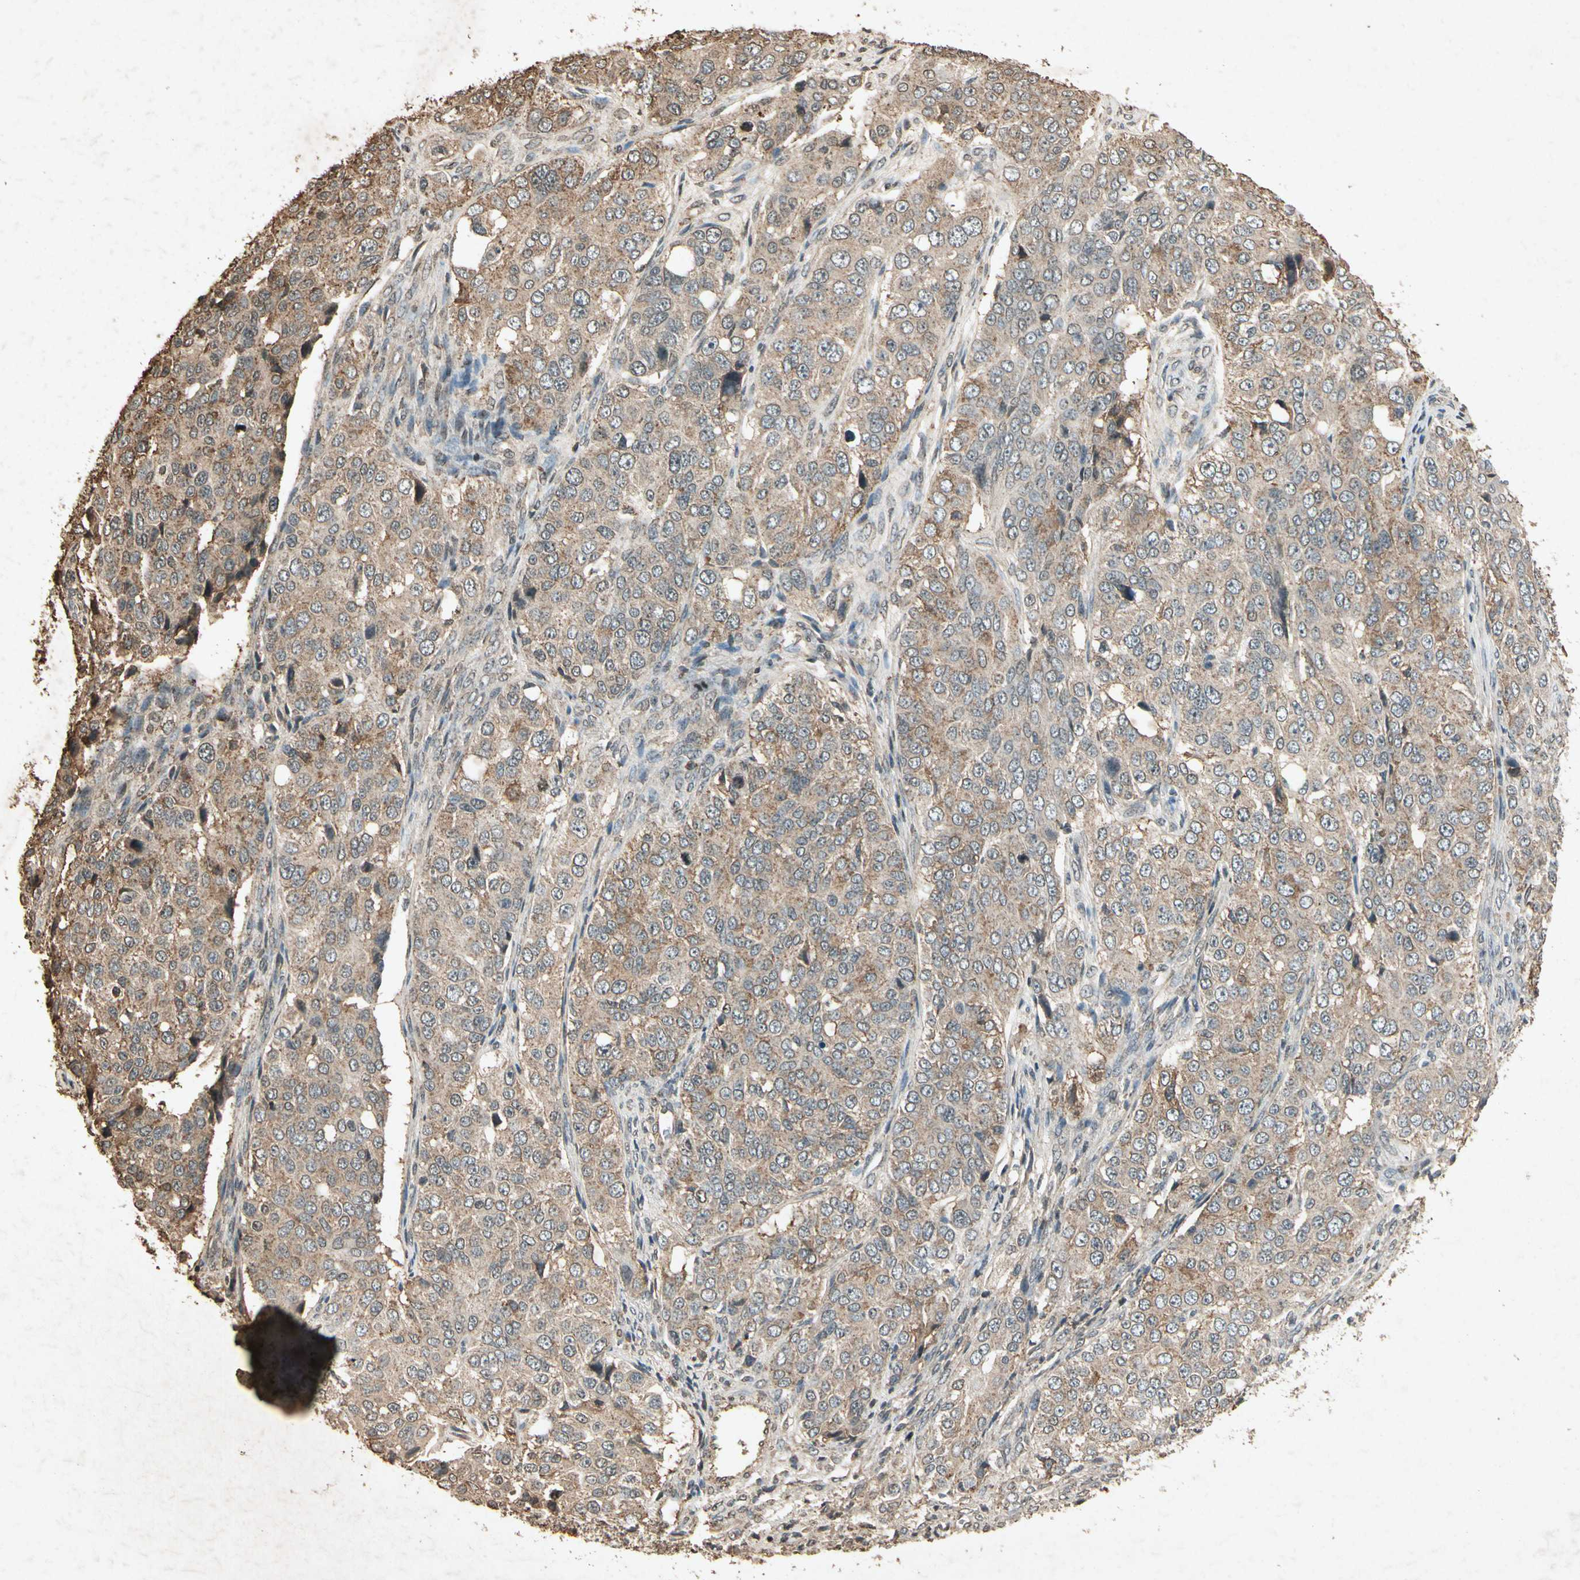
{"staining": {"intensity": "moderate", "quantity": ">75%", "location": "cytoplasmic/membranous"}, "tissue": "ovarian cancer", "cell_type": "Tumor cells", "image_type": "cancer", "snomed": [{"axis": "morphology", "description": "Carcinoma, endometroid"}, {"axis": "topography", "description": "Ovary"}], "caption": "Ovarian endometroid carcinoma stained for a protein (brown) reveals moderate cytoplasmic/membranous positive expression in approximately >75% of tumor cells.", "gene": "GC", "patient": {"sex": "female", "age": 51}}